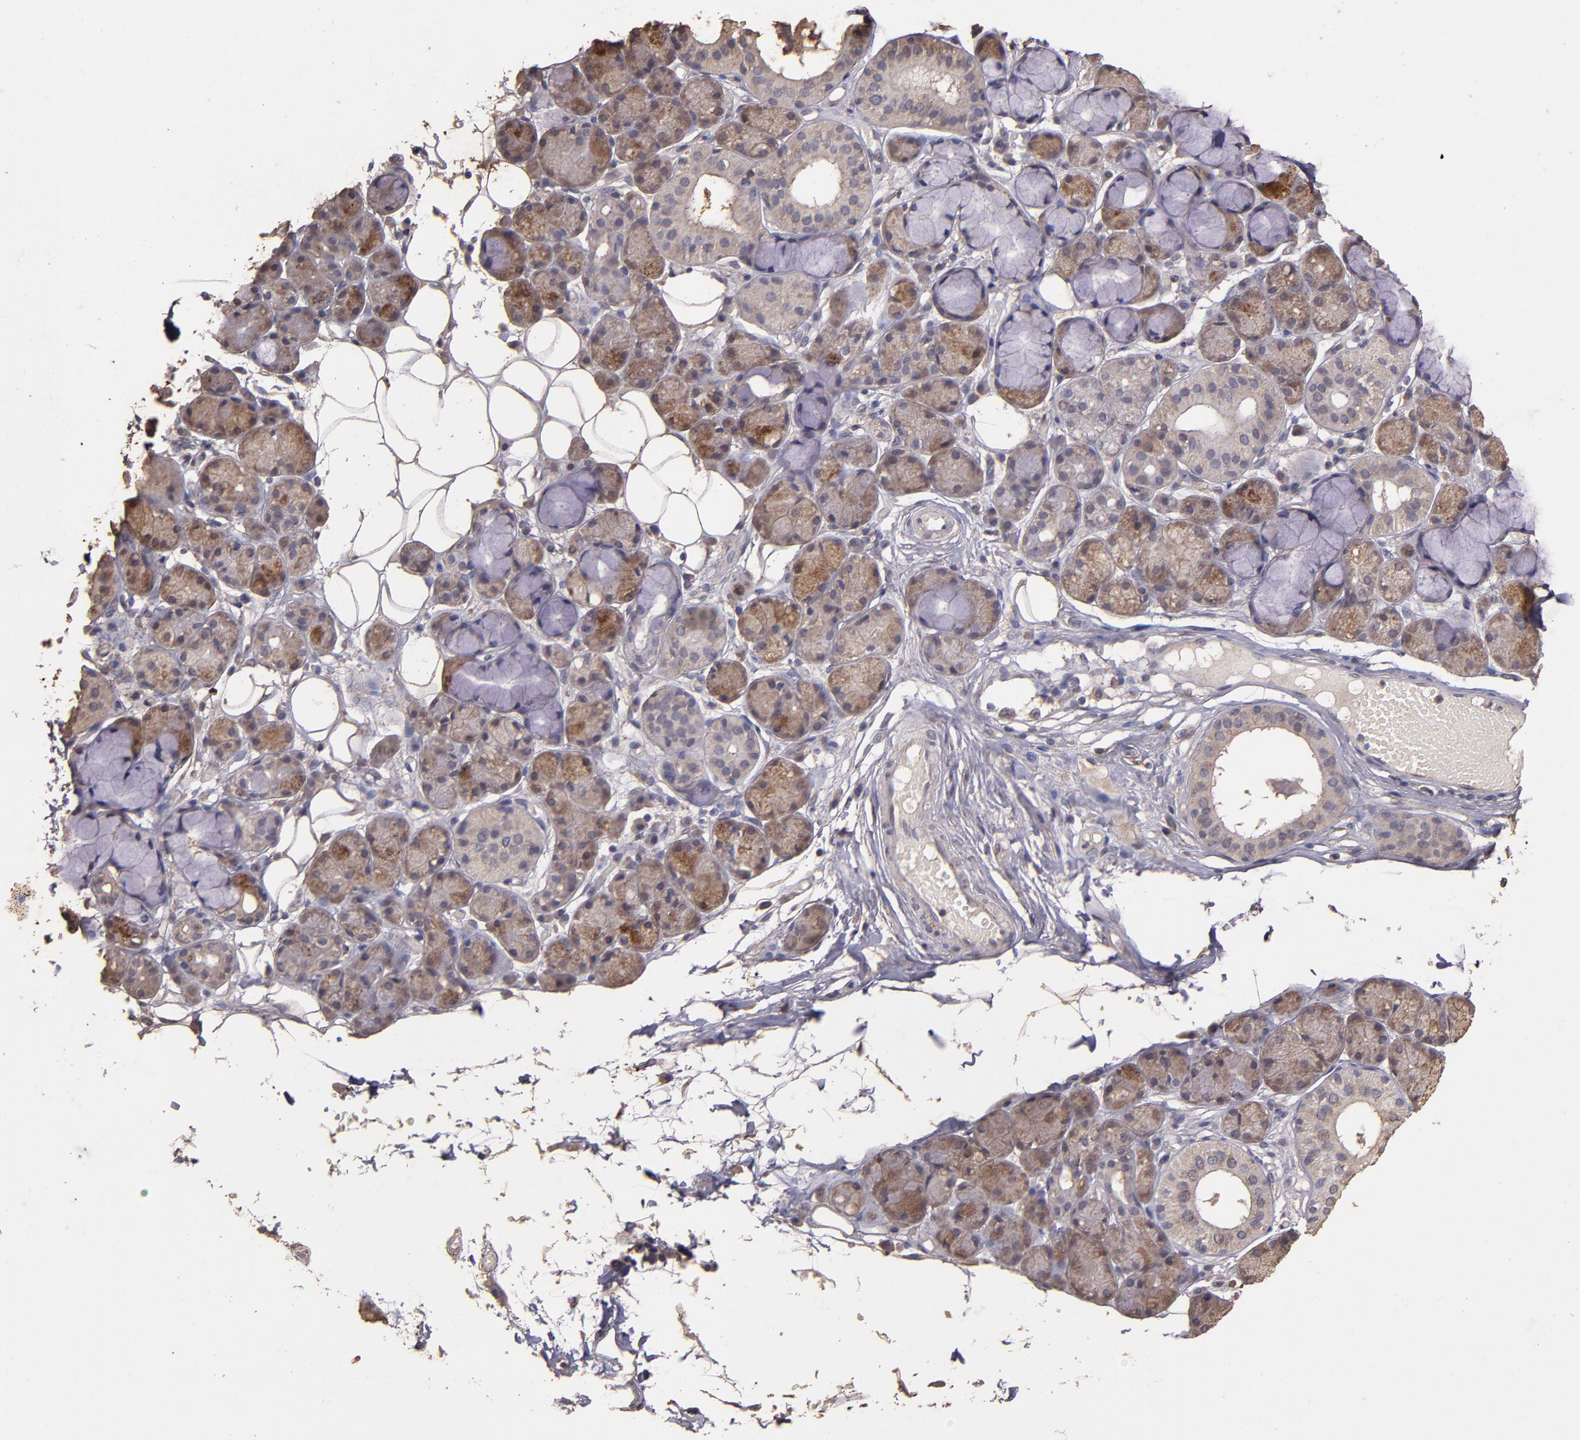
{"staining": {"intensity": "moderate", "quantity": "25%-75%", "location": "cytoplasmic/membranous"}, "tissue": "salivary gland", "cell_type": "Glandular cells", "image_type": "normal", "snomed": [{"axis": "morphology", "description": "Normal tissue, NOS"}, {"axis": "topography", "description": "Skeletal muscle"}, {"axis": "topography", "description": "Oral tissue"}, {"axis": "topography", "description": "Salivary gland"}, {"axis": "topography", "description": "Peripheral nerve tissue"}], "caption": "Glandular cells display moderate cytoplasmic/membranous expression in approximately 25%-75% of cells in unremarkable salivary gland.", "gene": "HECTD1", "patient": {"sex": "male", "age": 54}}